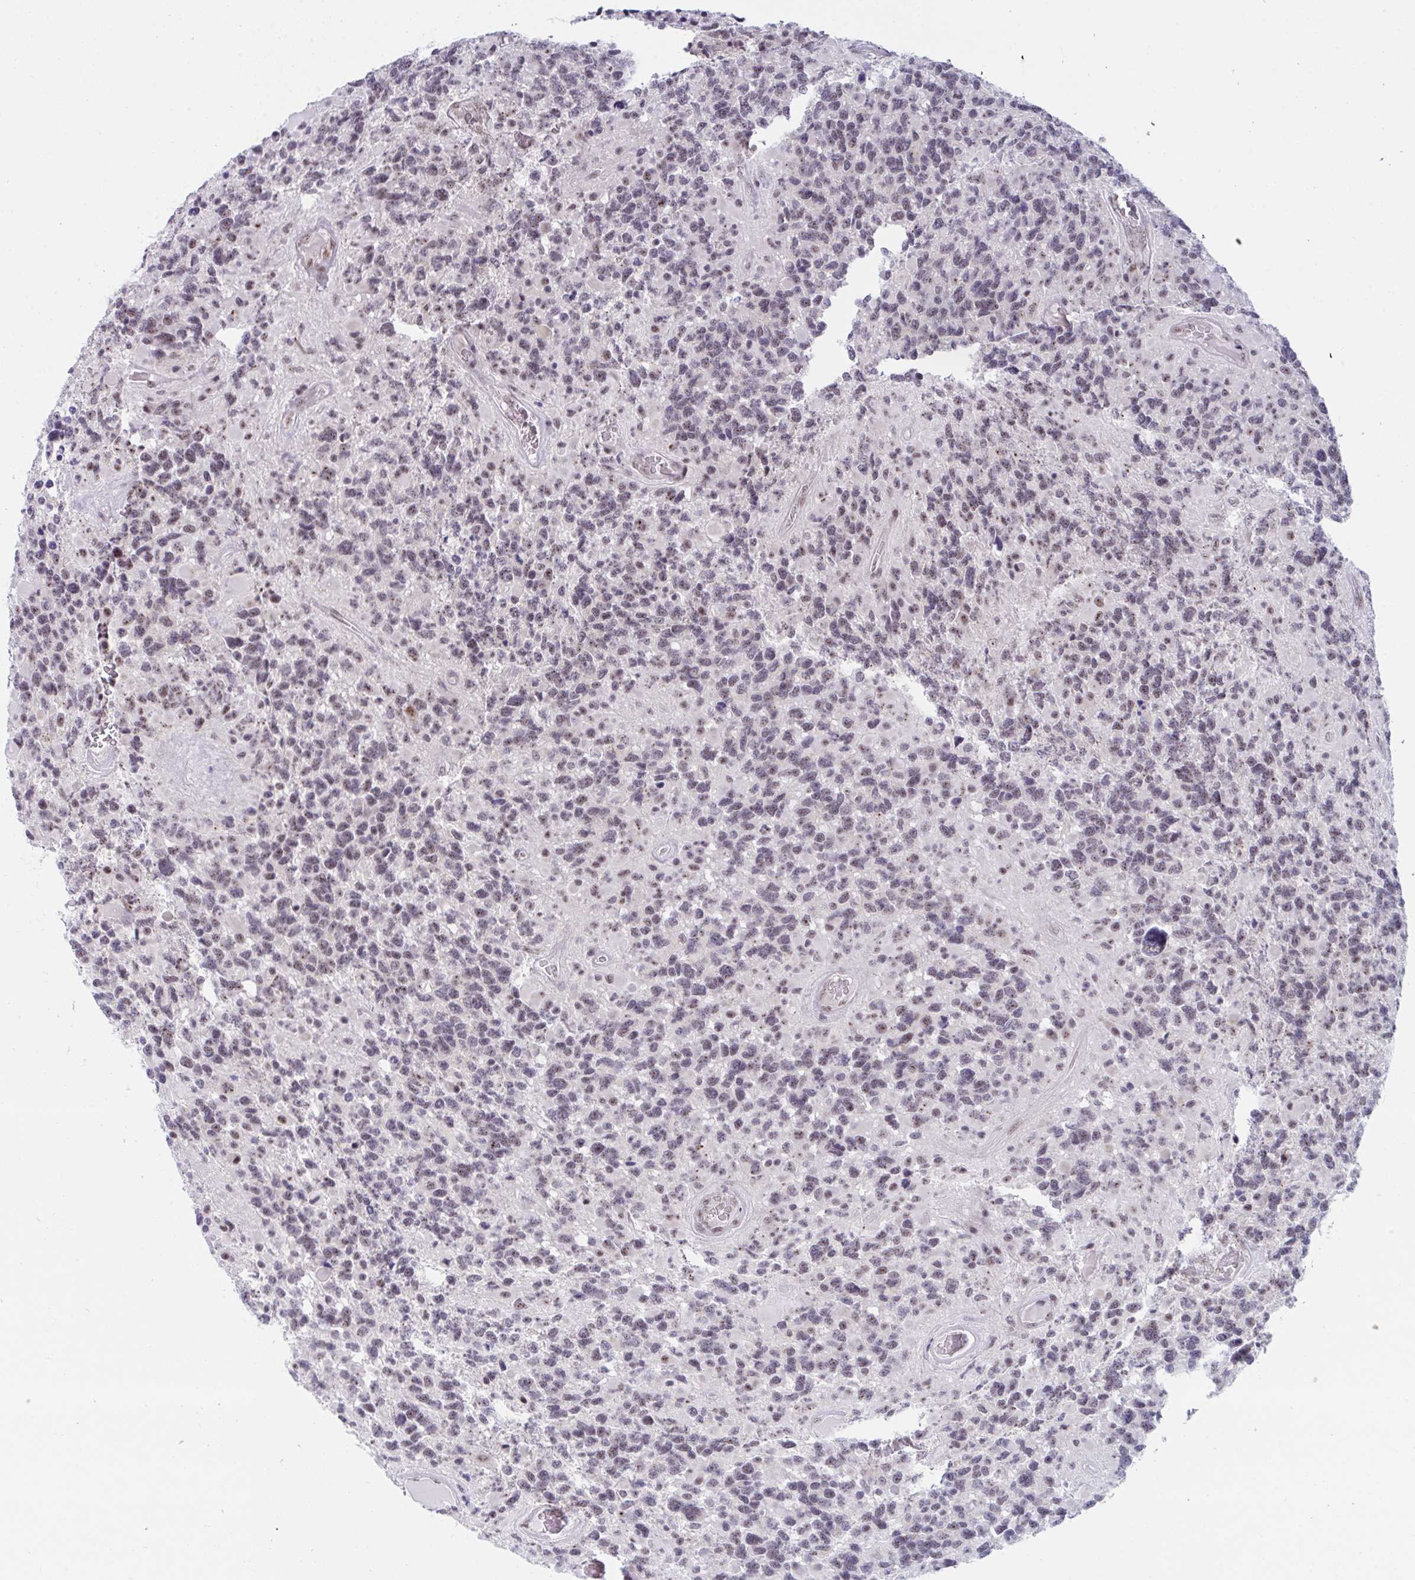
{"staining": {"intensity": "weak", "quantity": "25%-75%", "location": "nuclear"}, "tissue": "glioma", "cell_type": "Tumor cells", "image_type": "cancer", "snomed": [{"axis": "morphology", "description": "Glioma, malignant, High grade"}, {"axis": "topography", "description": "Brain"}], "caption": "Protein staining reveals weak nuclear positivity in approximately 25%-75% of tumor cells in glioma.", "gene": "PRR14", "patient": {"sex": "female", "age": 40}}